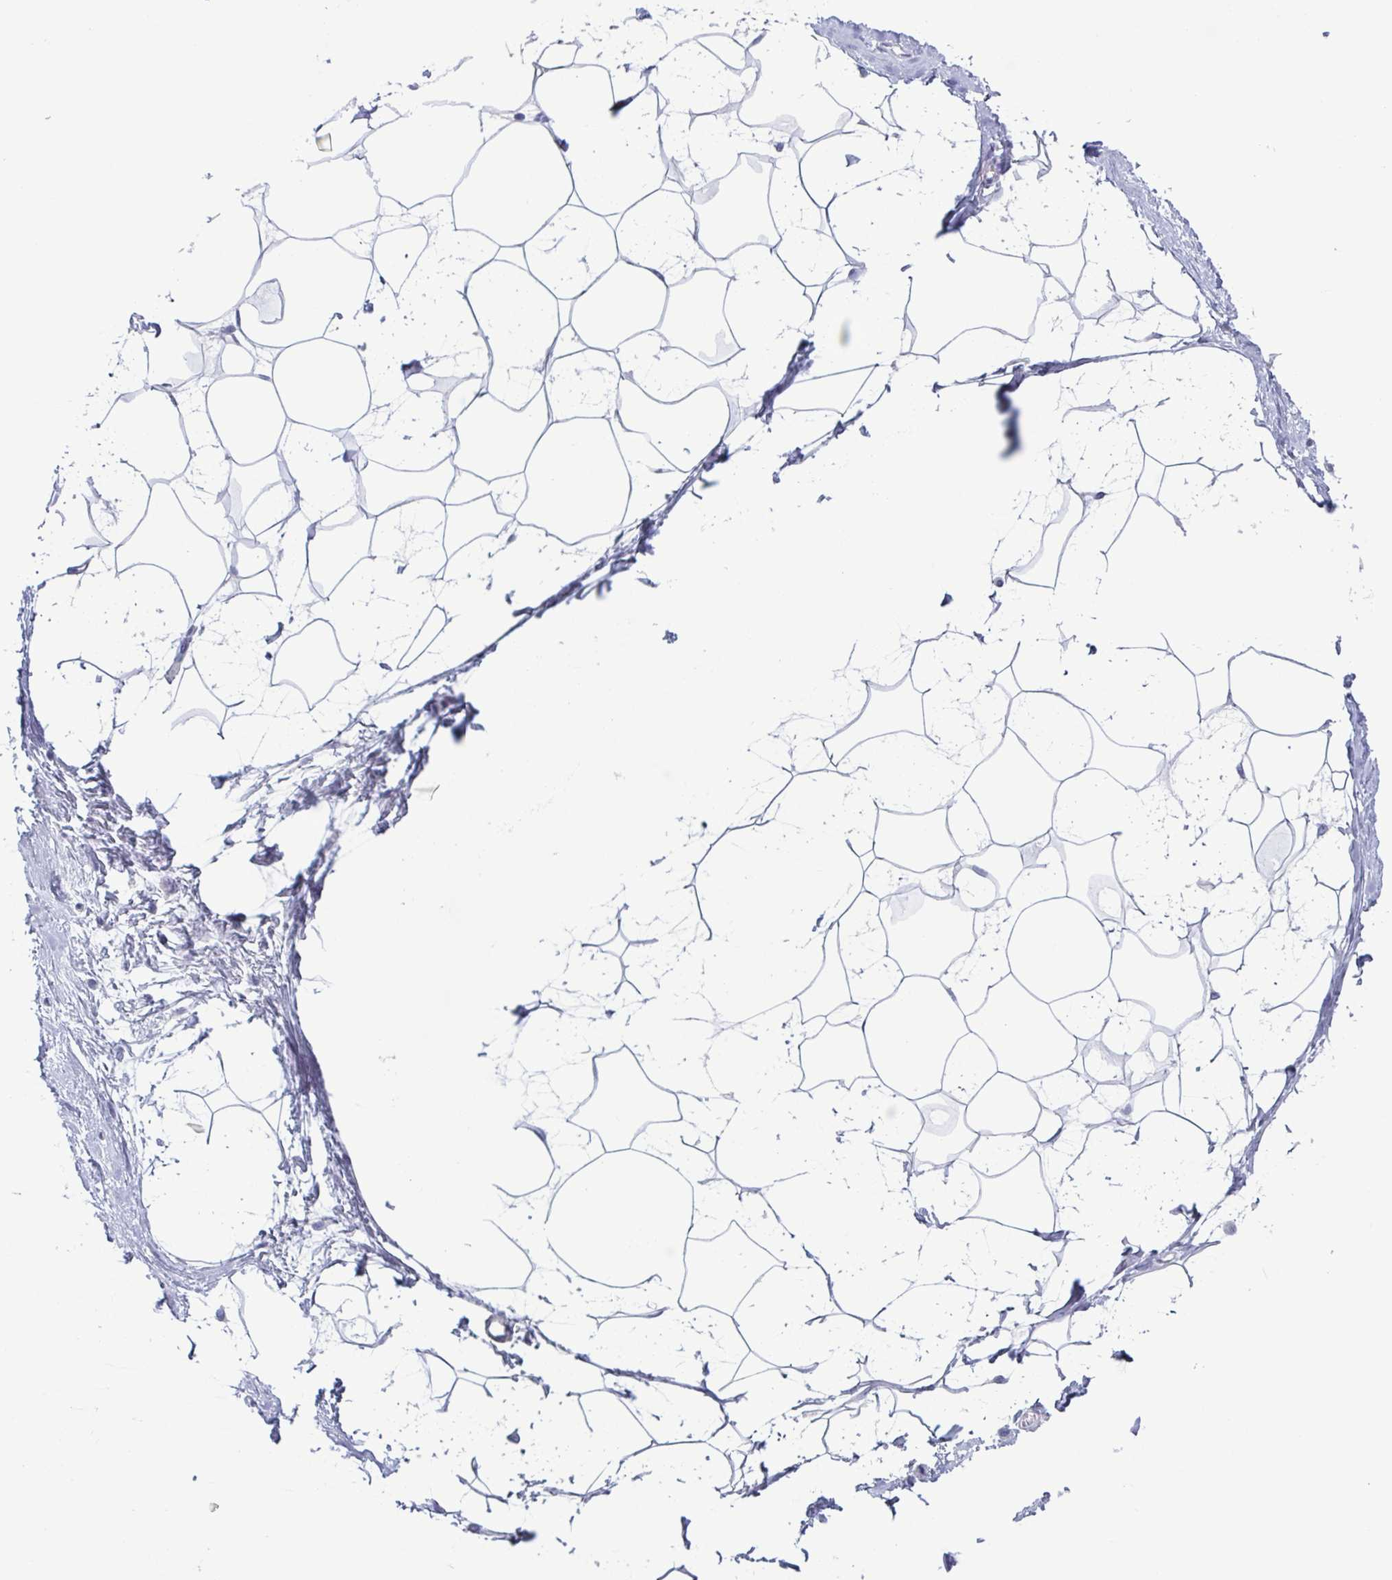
{"staining": {"intensity": "negative", "quantity": "none", "location": "none"}, "tissue": "breast", "cell_type": "Adipocytes", "image_type": "normal", "snomed": [{"axis": "morphology", "description": "Normal tissue, NOS"}, {"axis": "topography", "description": "Breast"}], "caption": "IHC of normal human breast reveals no staining in adipocytes. (DAB (3,3'-diaminobenzidine) immunohistochemistry visualized using brightfield microscopy, high magnification).", "gene": "KRT10", "patient": {"sex": "female", "age": 45}}